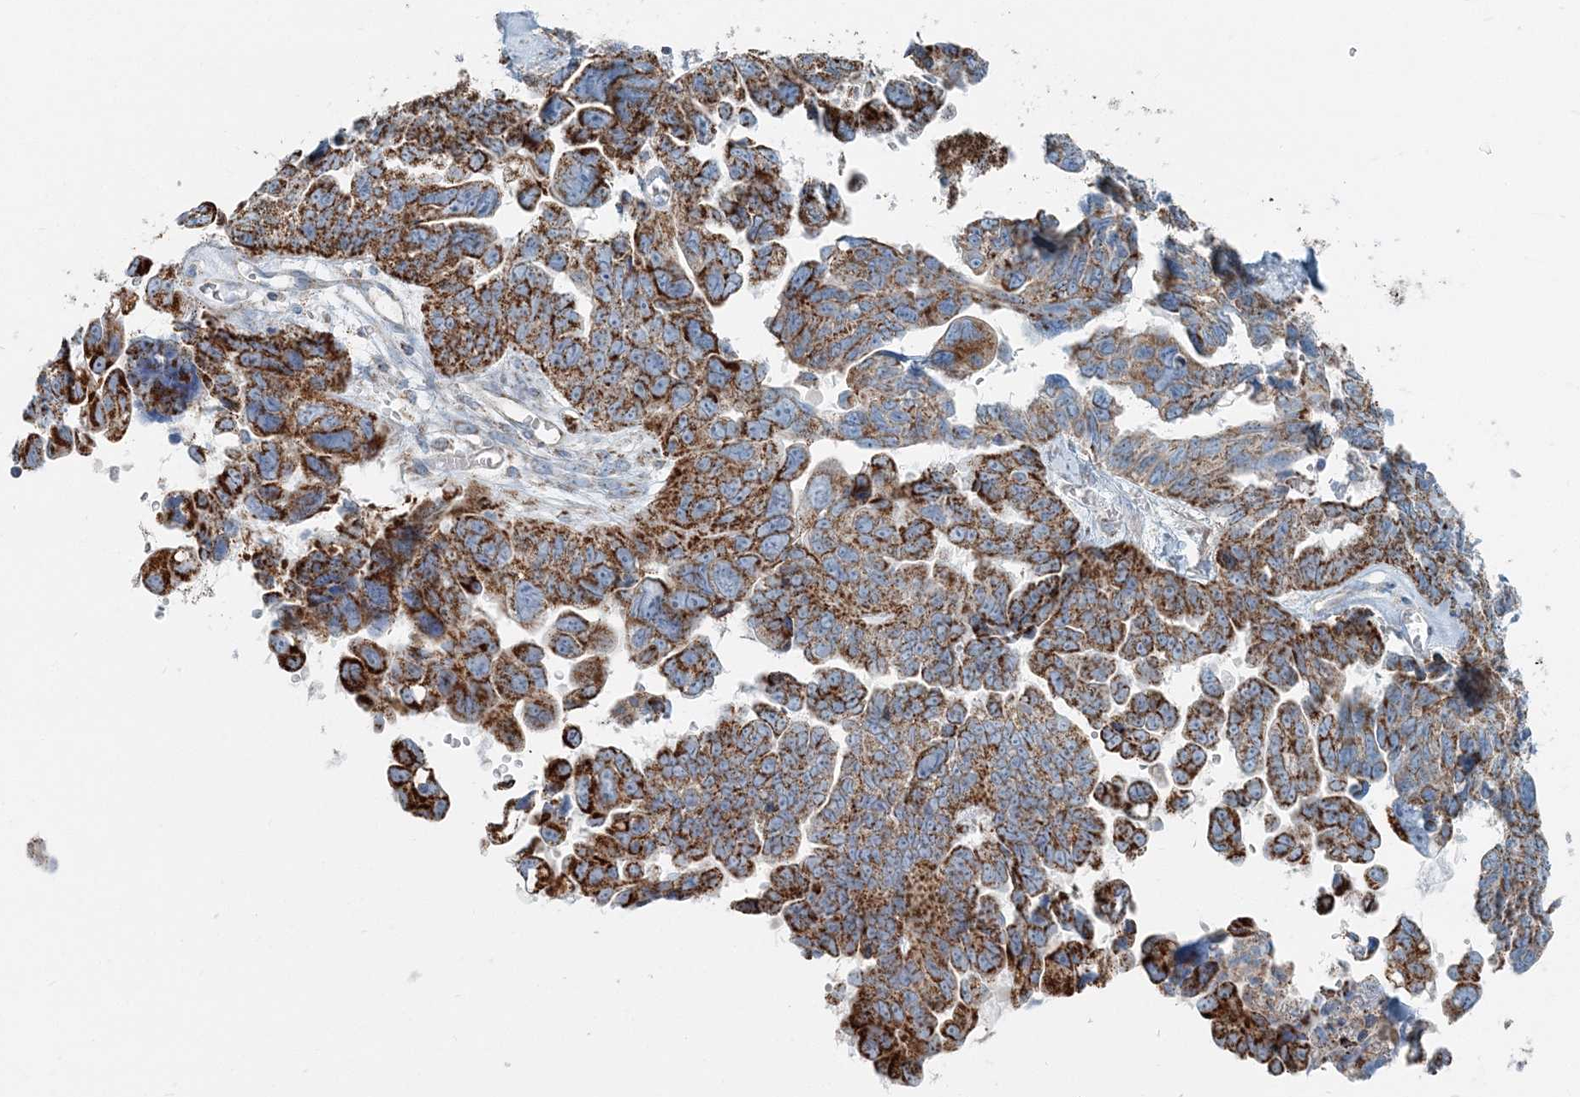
{"staining": {"intensity": "strong", "quantity": ">75%", "location": "cytoplasmic/membranous"}, "tissue": "ovarian cancer", "cell_type": "Tumor cells", "image_type": "cancer", "snomed": [{"axis": "morphology", "description": "Cystadenocarcinoma, serous, NOS"}, {"axis": "topography", "description": "Ovary"}], "caption": "Protein expression analysis of ovarian serous cystadenocarcinoma displays strong cytoplasmic/membranous staining in approximately >75% of tumor cells.", "gene": "INTU", "patient": {"sex": "female", "age": 79}}